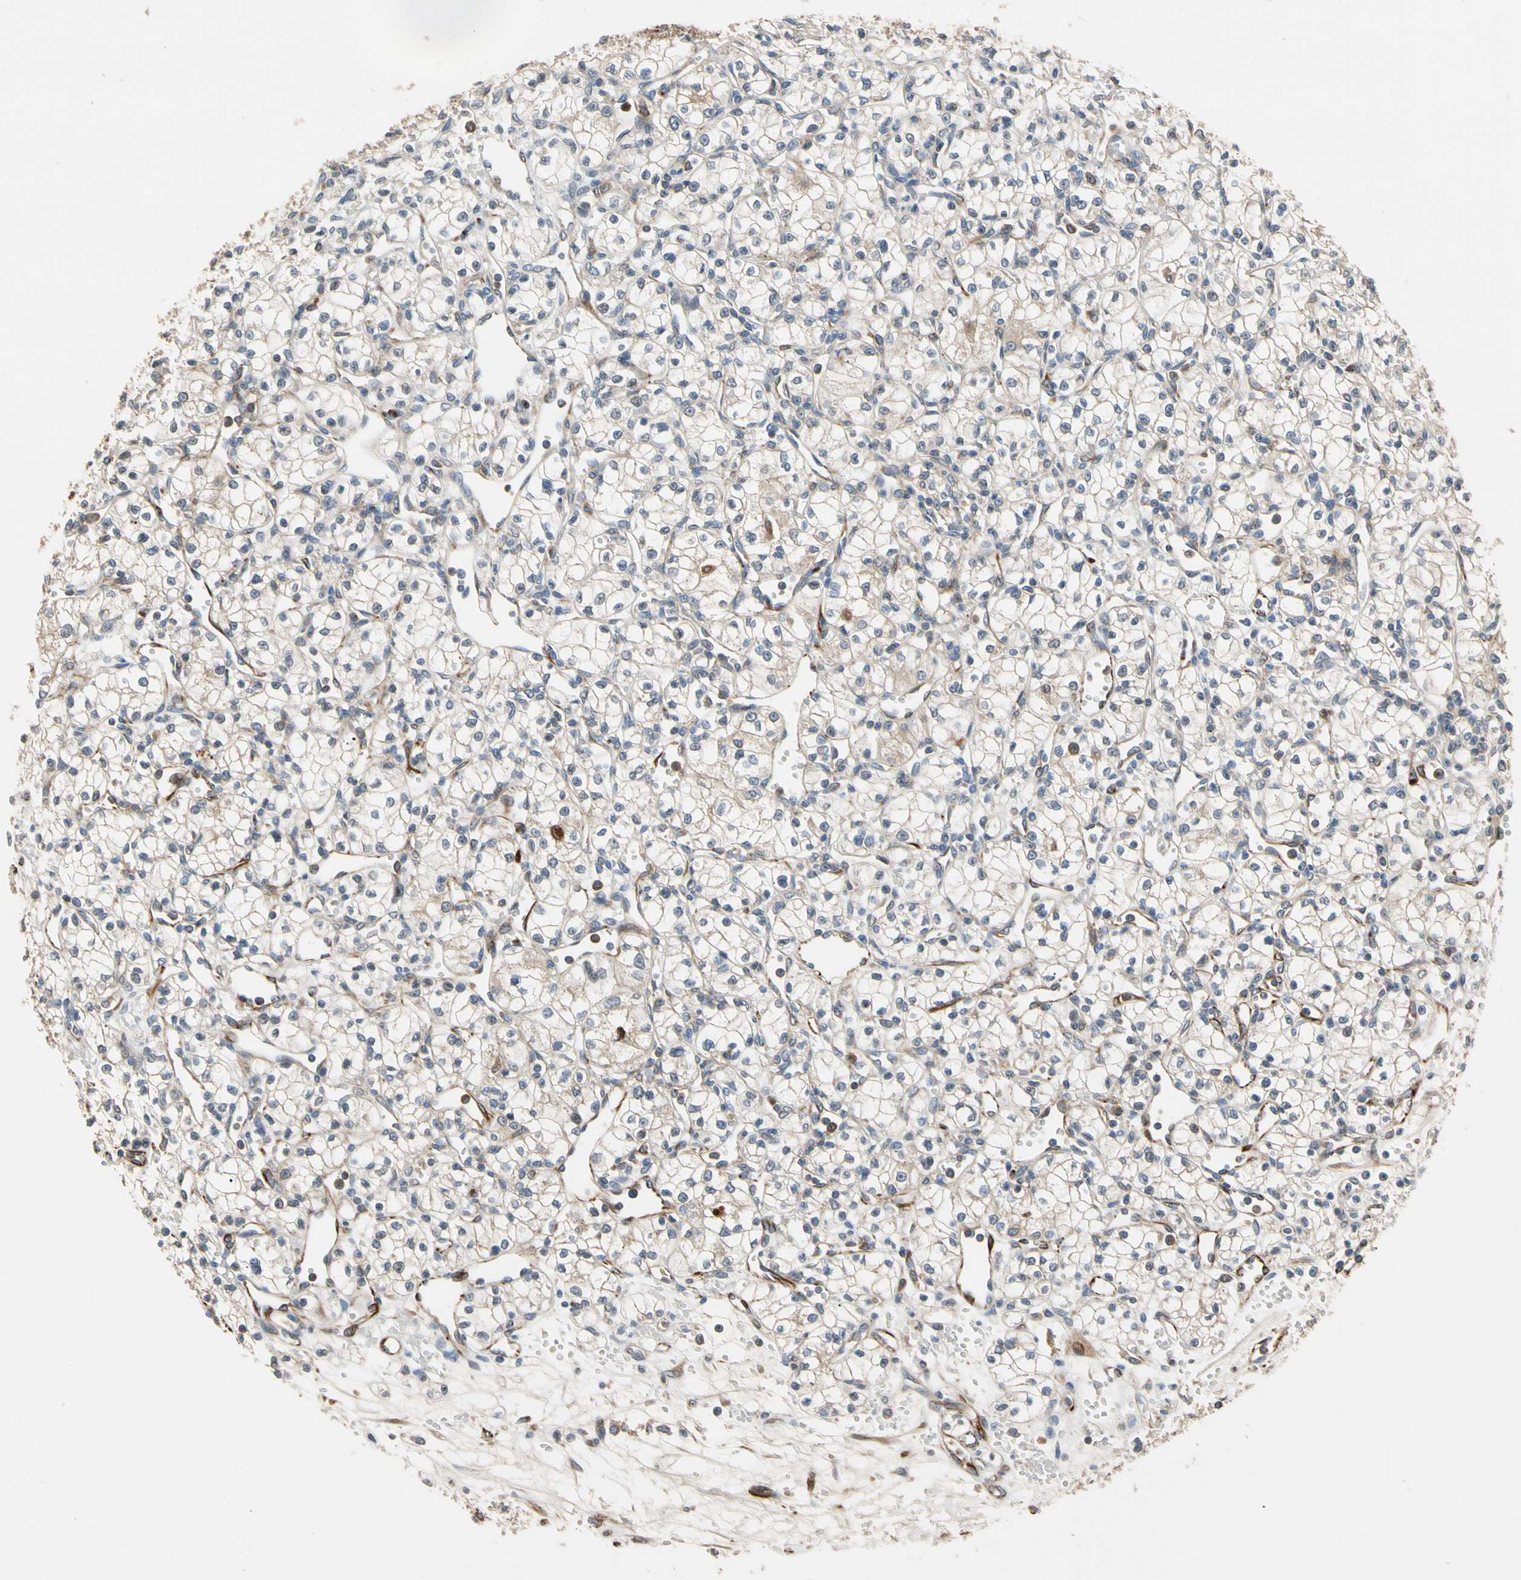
{"staining": {"intensity": "weak", "quantity": "<25%", "location": "cytoplasmic/membranous"}, "tissue": "renal cancer", "cell_type": "Tumor cells", "image_type": "cancer", "snomed": [{"axis": "morphology", "description": "Normal tissue, NOS"}, {"axis": "morphology", "description": "Adenocarcinoma, NOS"}, {"axis": "topography", "description": "Kidney"}], "caption": "DAB immunohistochemical staining of human renal adenocarcinoma exhibits no significant staining in tumor cells. (DAB (3,3'-diaminobenzidine) immunohistochemistry with hematoxylin counter stain).", "gene": "FGD6", "patient": {"sex": "male", "age": 59}}